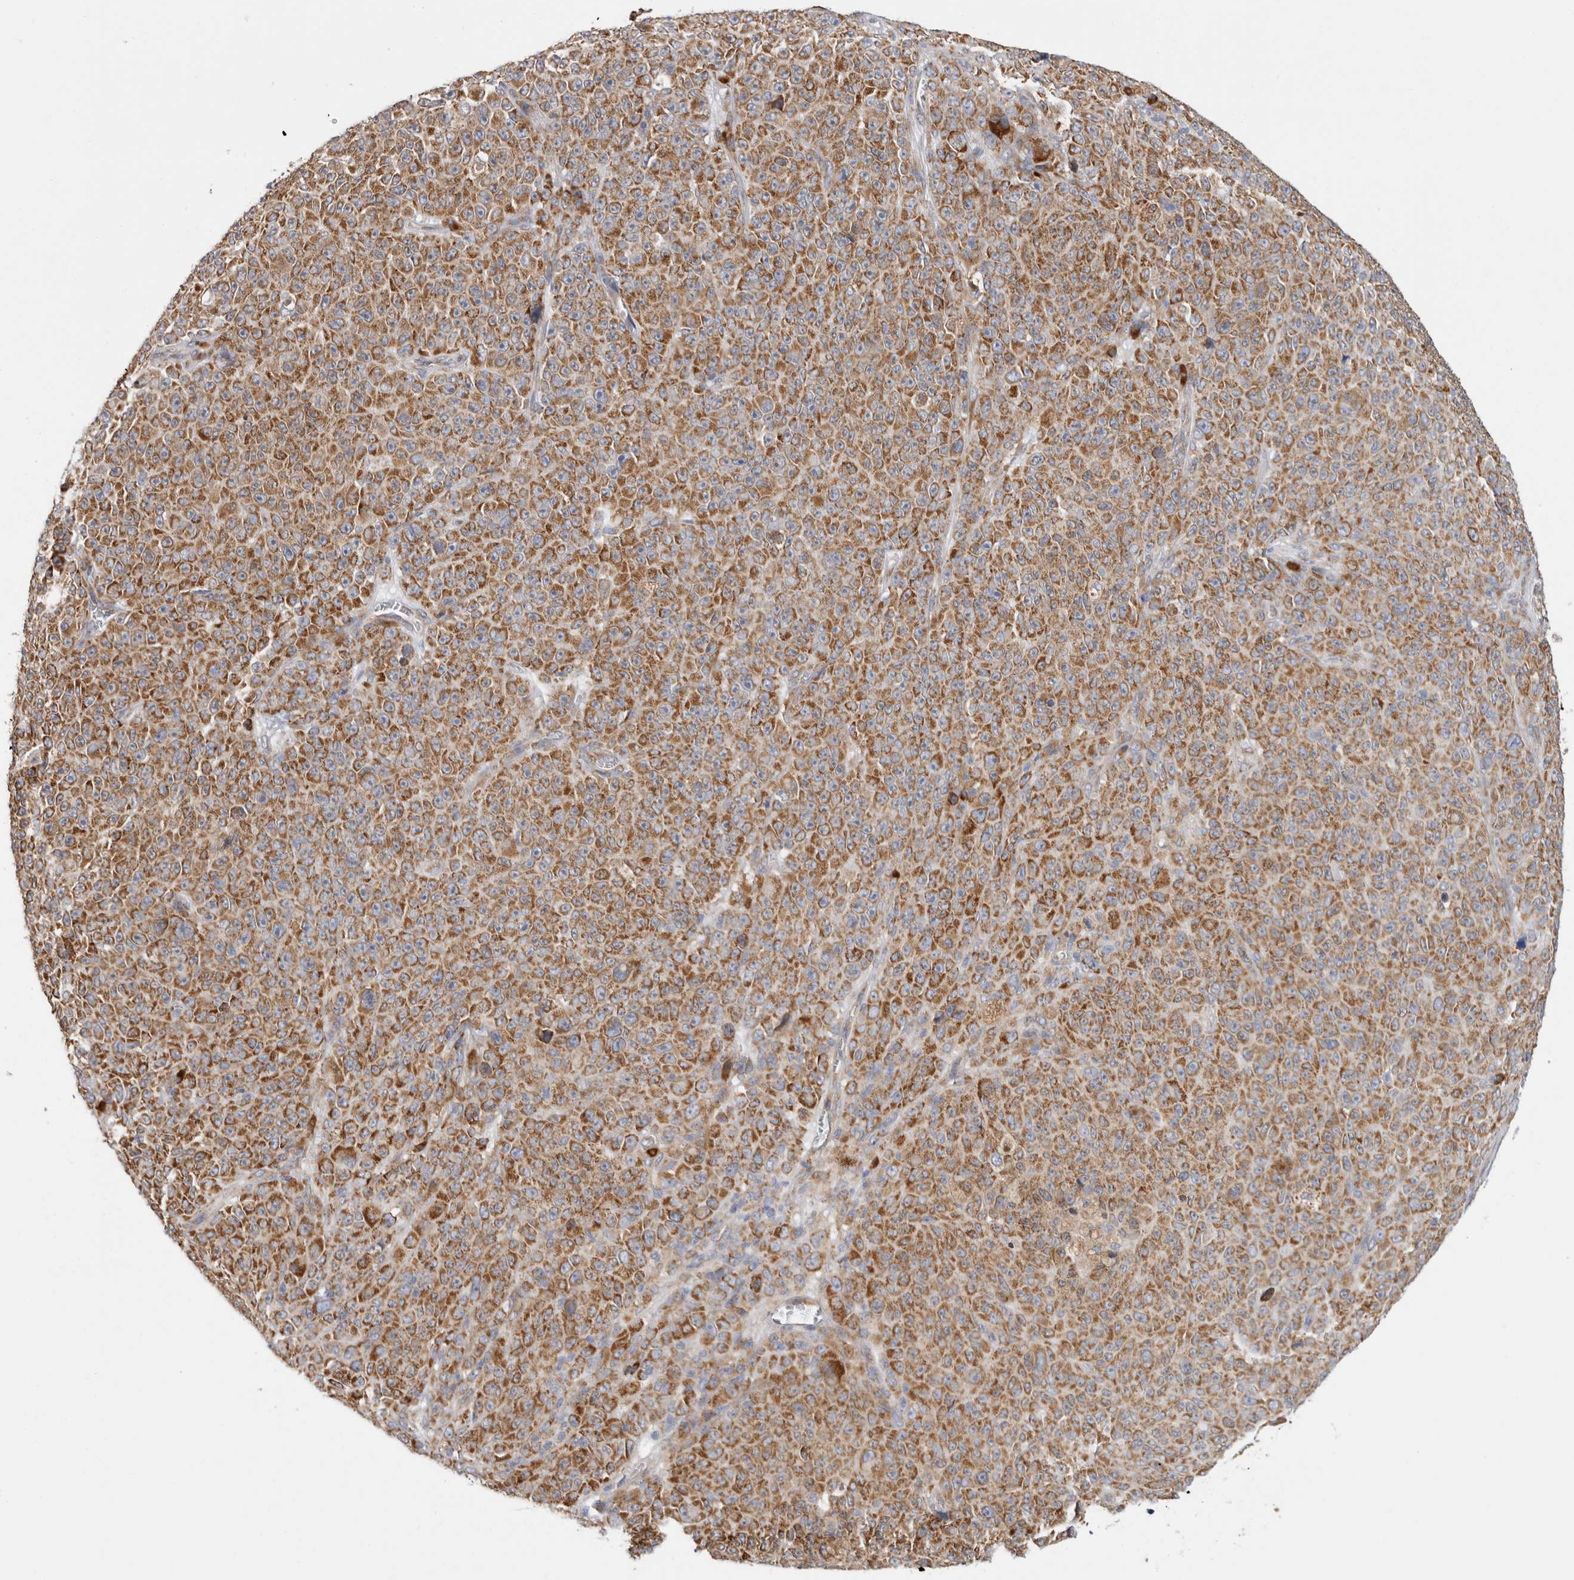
{"staining": {"intensity": "moderate", "quantity": ">75%", "location": "cytoplasmic/membranous"}, "tissue": "melanoma", "cell_type": "Tumor cells", "image_type": "cancer", "snomed": [{"axis": "morphology", "description": "Malignant melanoma, NOS"}, {"axis": "topography", "description": "Skin"}], "caption": "Melanoma was stained to show a protein in brown. There is medium levels of moderate cytoplasmic/membranous staining in about >75% of tumor cells. (DAB (3,3'-diaminobenzidine) IHC, brown staining for protein, blue staining for nuclei).", "gene": "RPN2", "patient": {"sex": "female", "age": 82}}